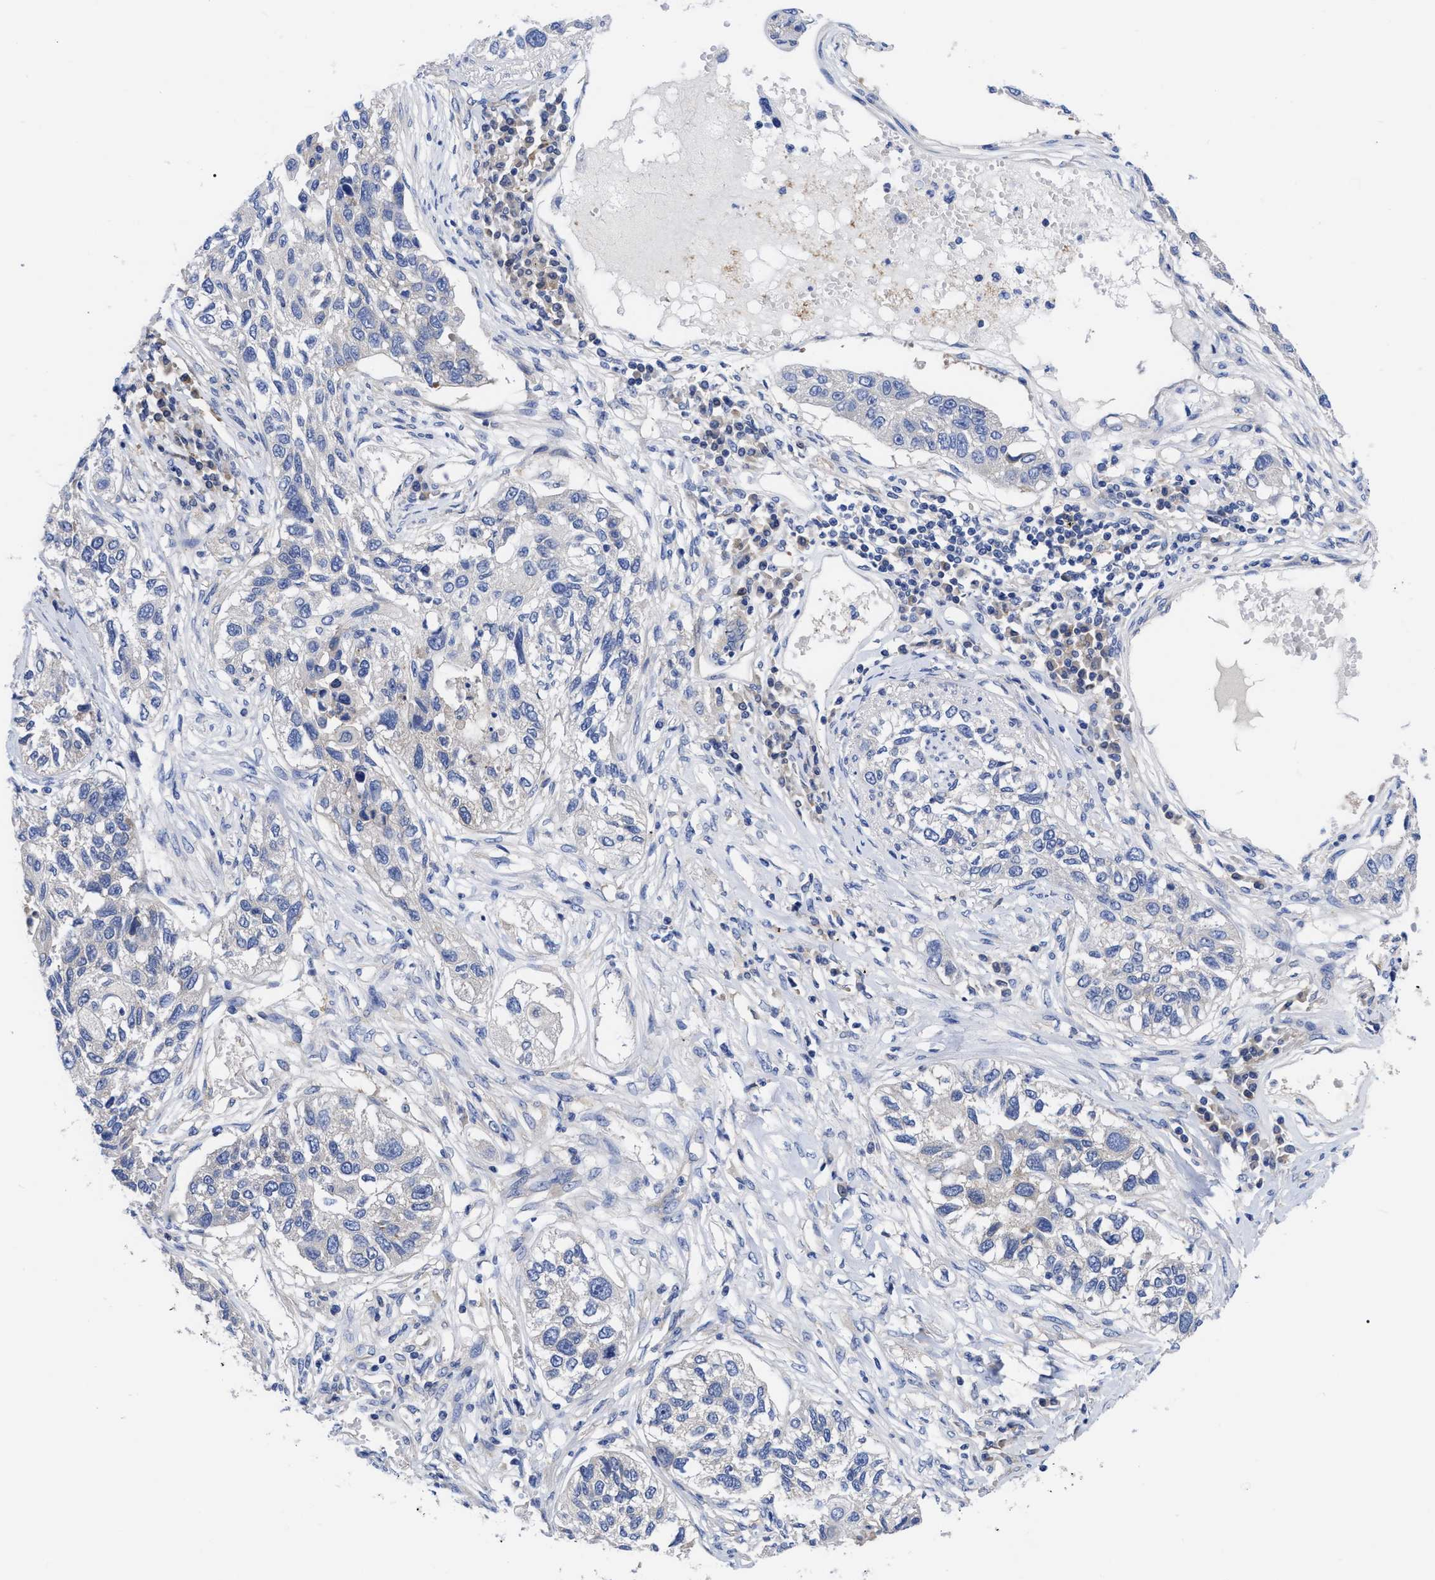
{"staining": {"intensity": "negative", "quantity": "none", "location": "none"}, "tissue": "lung cancer", "cell_type": "Tumor cells", "image_type": "cancer", "snomed": [{"axis": "morphology", "description": "Squamous cell carcinoma, NOS"}, {"axis": "topography", "description": "Lung"}], "caption": "High power microscopy image of an IHC image of squamous cell carcinoma (lung), revealing no significant positivity in tumor cells.", "gene": "RBKS", "patient": {"sex": "male", "age": 71}}